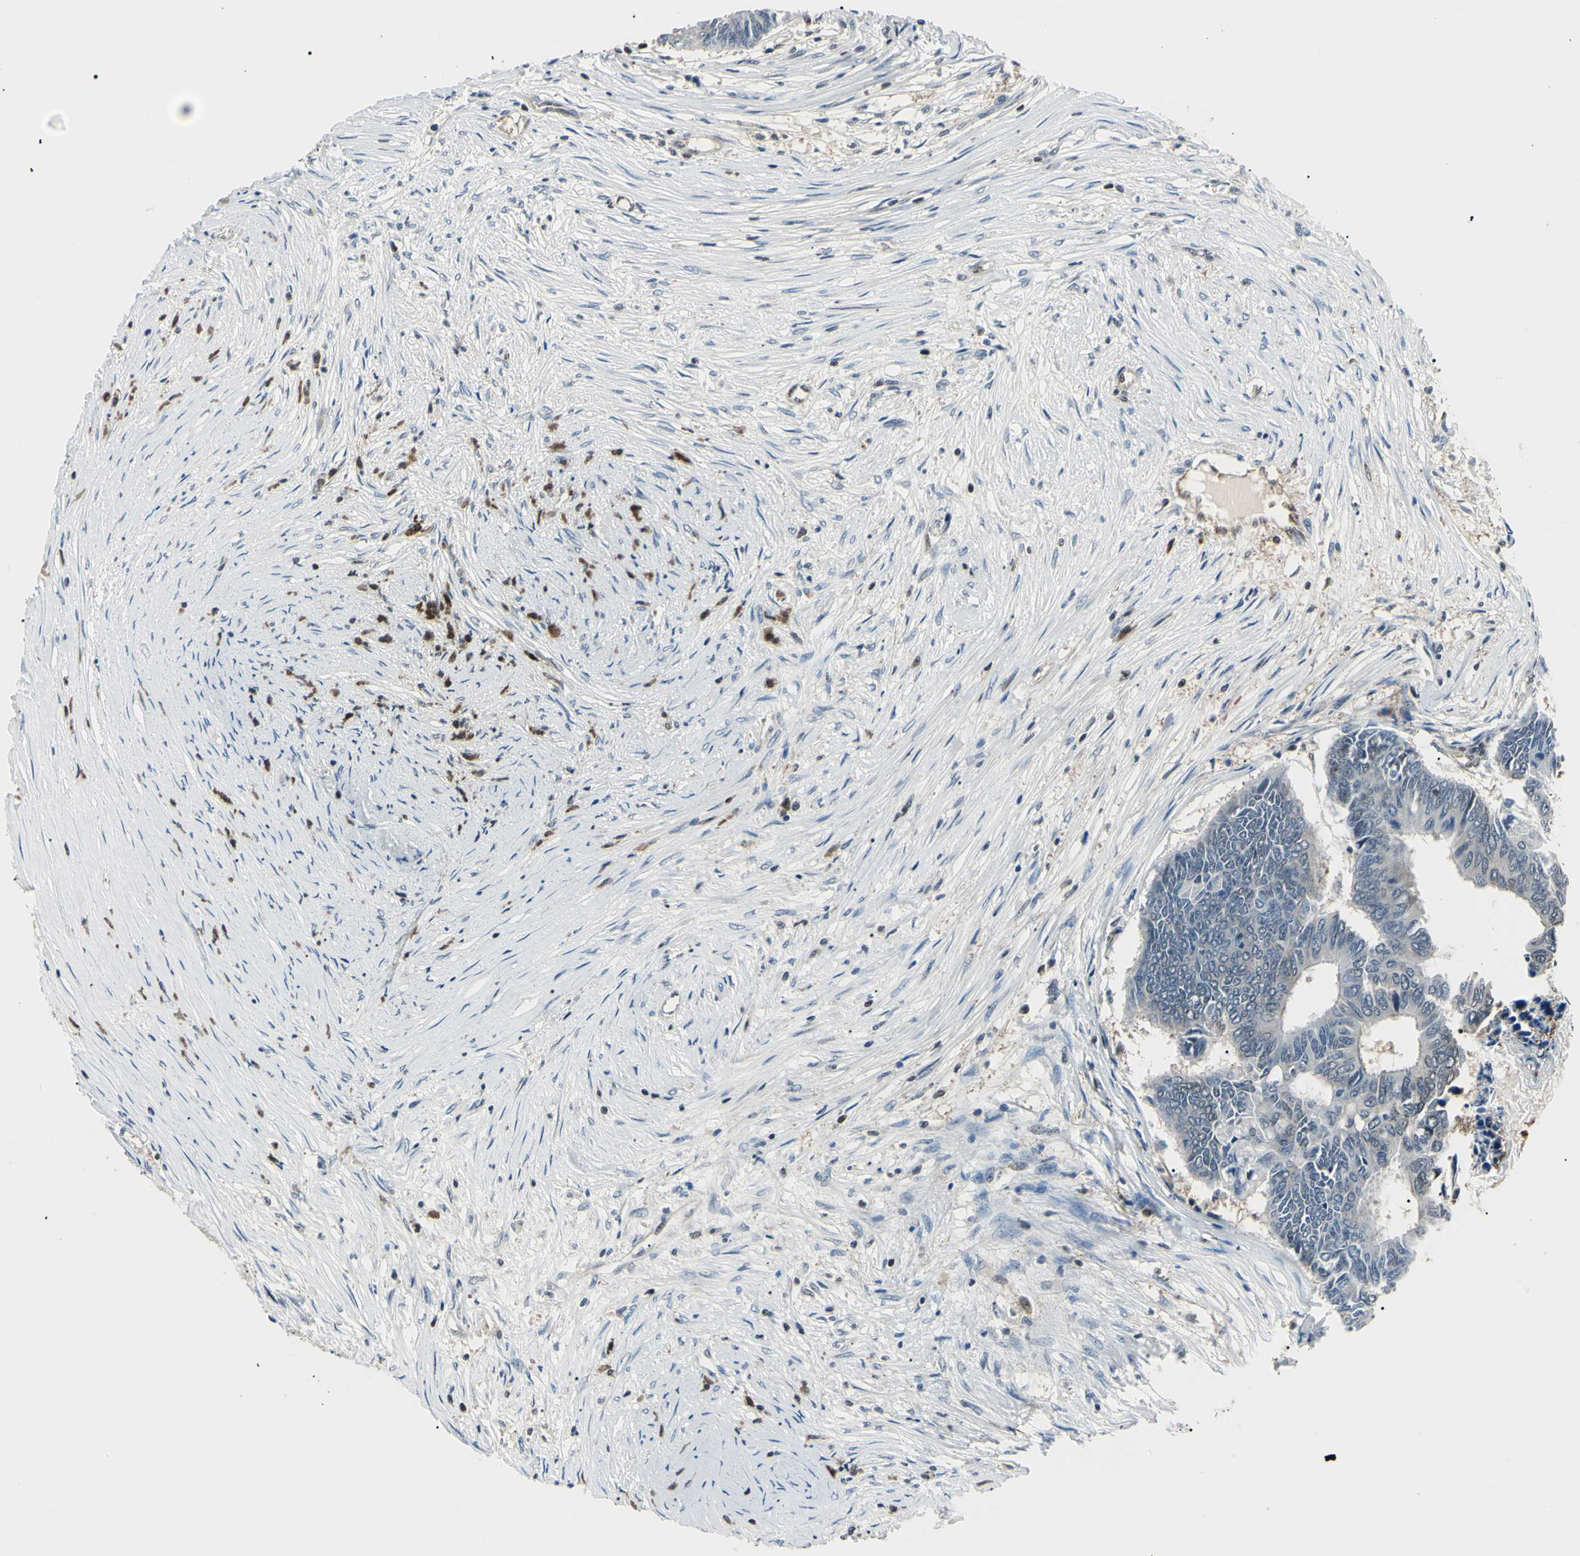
{"staining": {"intensity": "negative", "quantity": "none", "location": "none"}, "tissue": "colorectal cancer", "cell_type": "Tumor cells", "image_type": "cancer", "snomed": [{"axis": "morphology", "description": "Adenocarcinoma, NOS"}, {"axis": "topography", "description": "Rectum"}], "caption": "Tumor cells are negative for brown protein staining in colorectal adenocarcinoma.", "gene": "PGK1", "patient": {"sex": "male", "age": 63}}